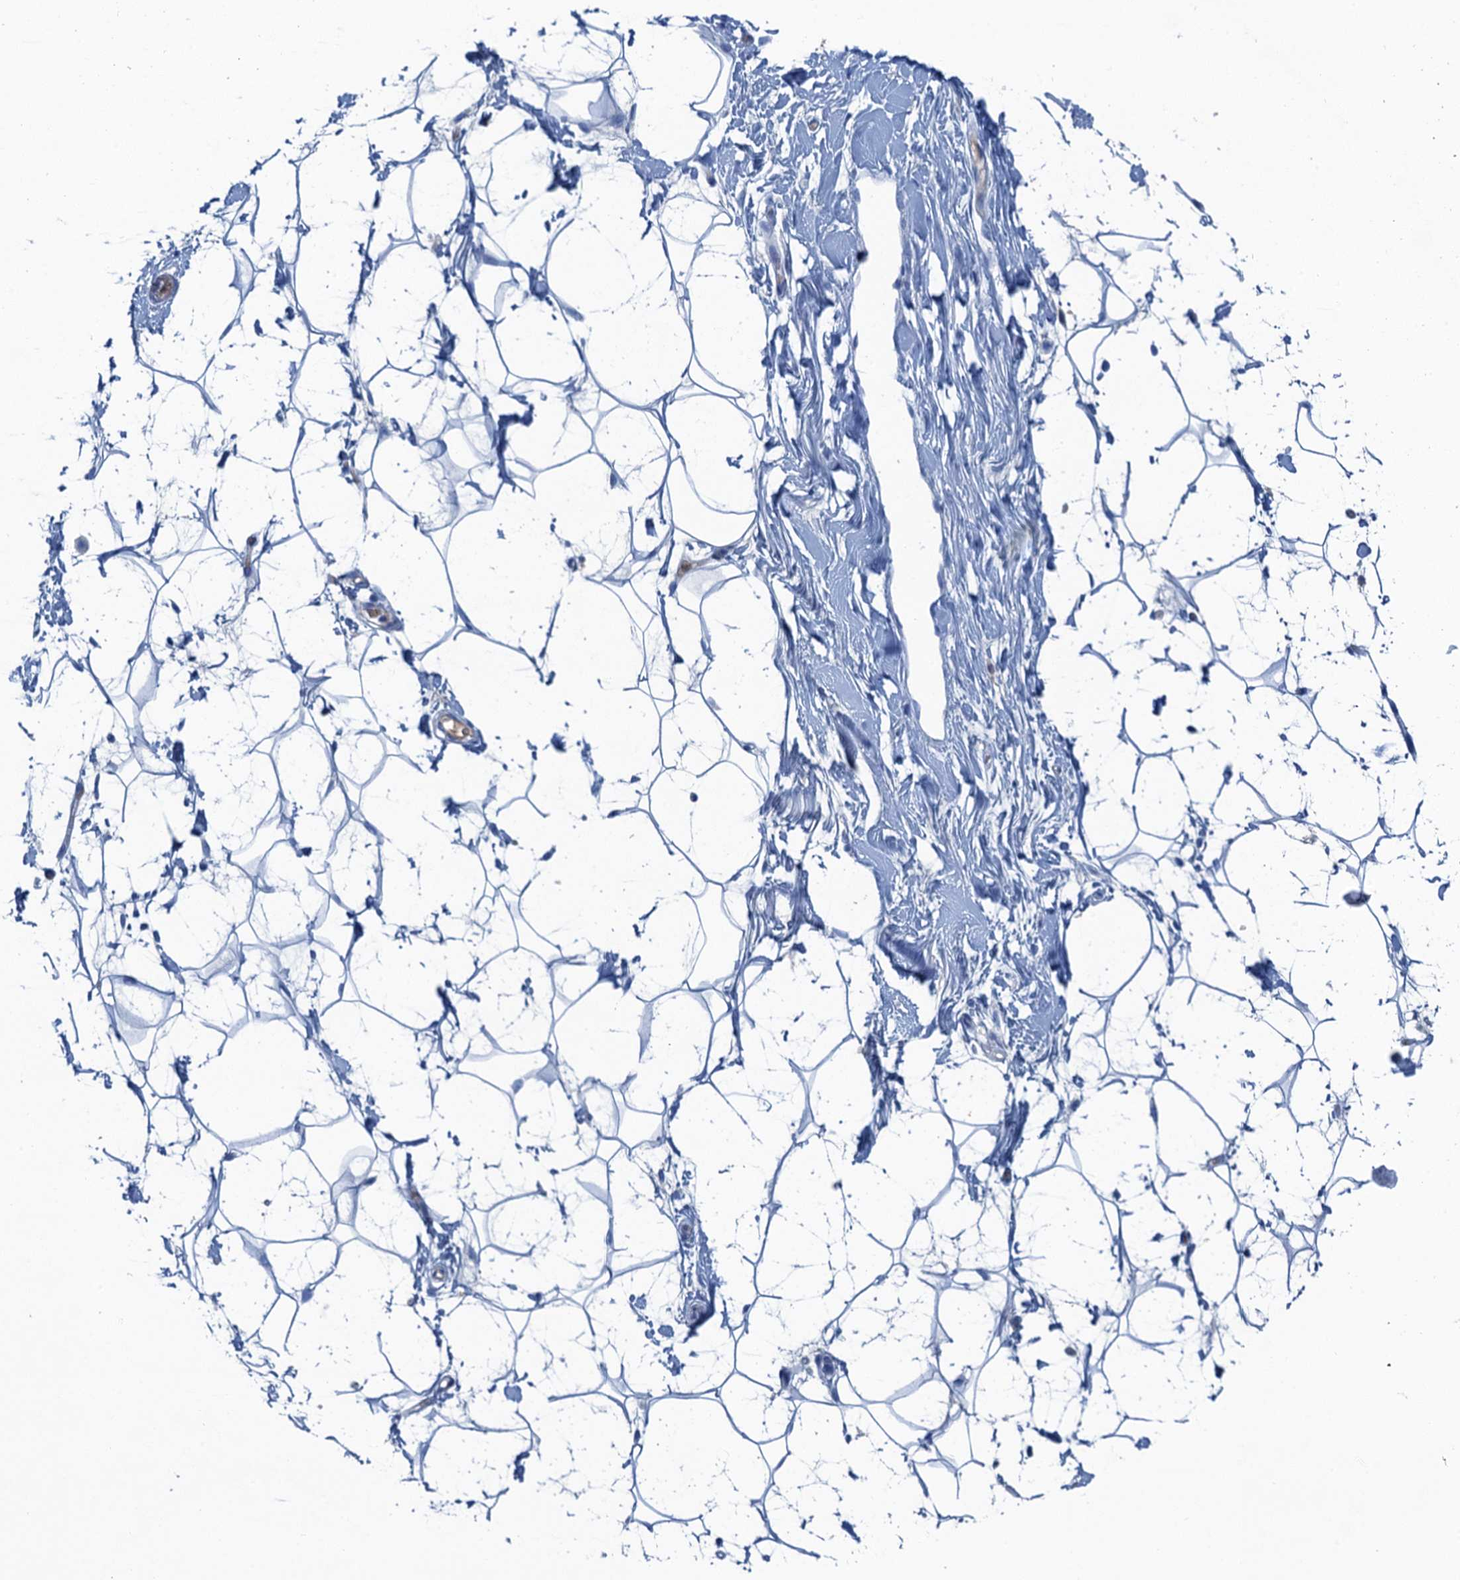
{"staining": {"intensity": "negative", "quantity": "none", "location": "none"}, "tissue": "adipose tissue", "cell_type": "Adipocytes", "image_type": "normal", "snomed": [{"axis": "morphology", "description": "Normal tissue, NOS"}, {"axis": "topography", "description": "Breast"}], "caption": "An immunohistochemistry histopathology image of normal adipose tissue is shown. There is no staining in adipocytes of adipose tissue.", "gene": "MYADML2", "patient": {"sex": "female", "age": 26}}